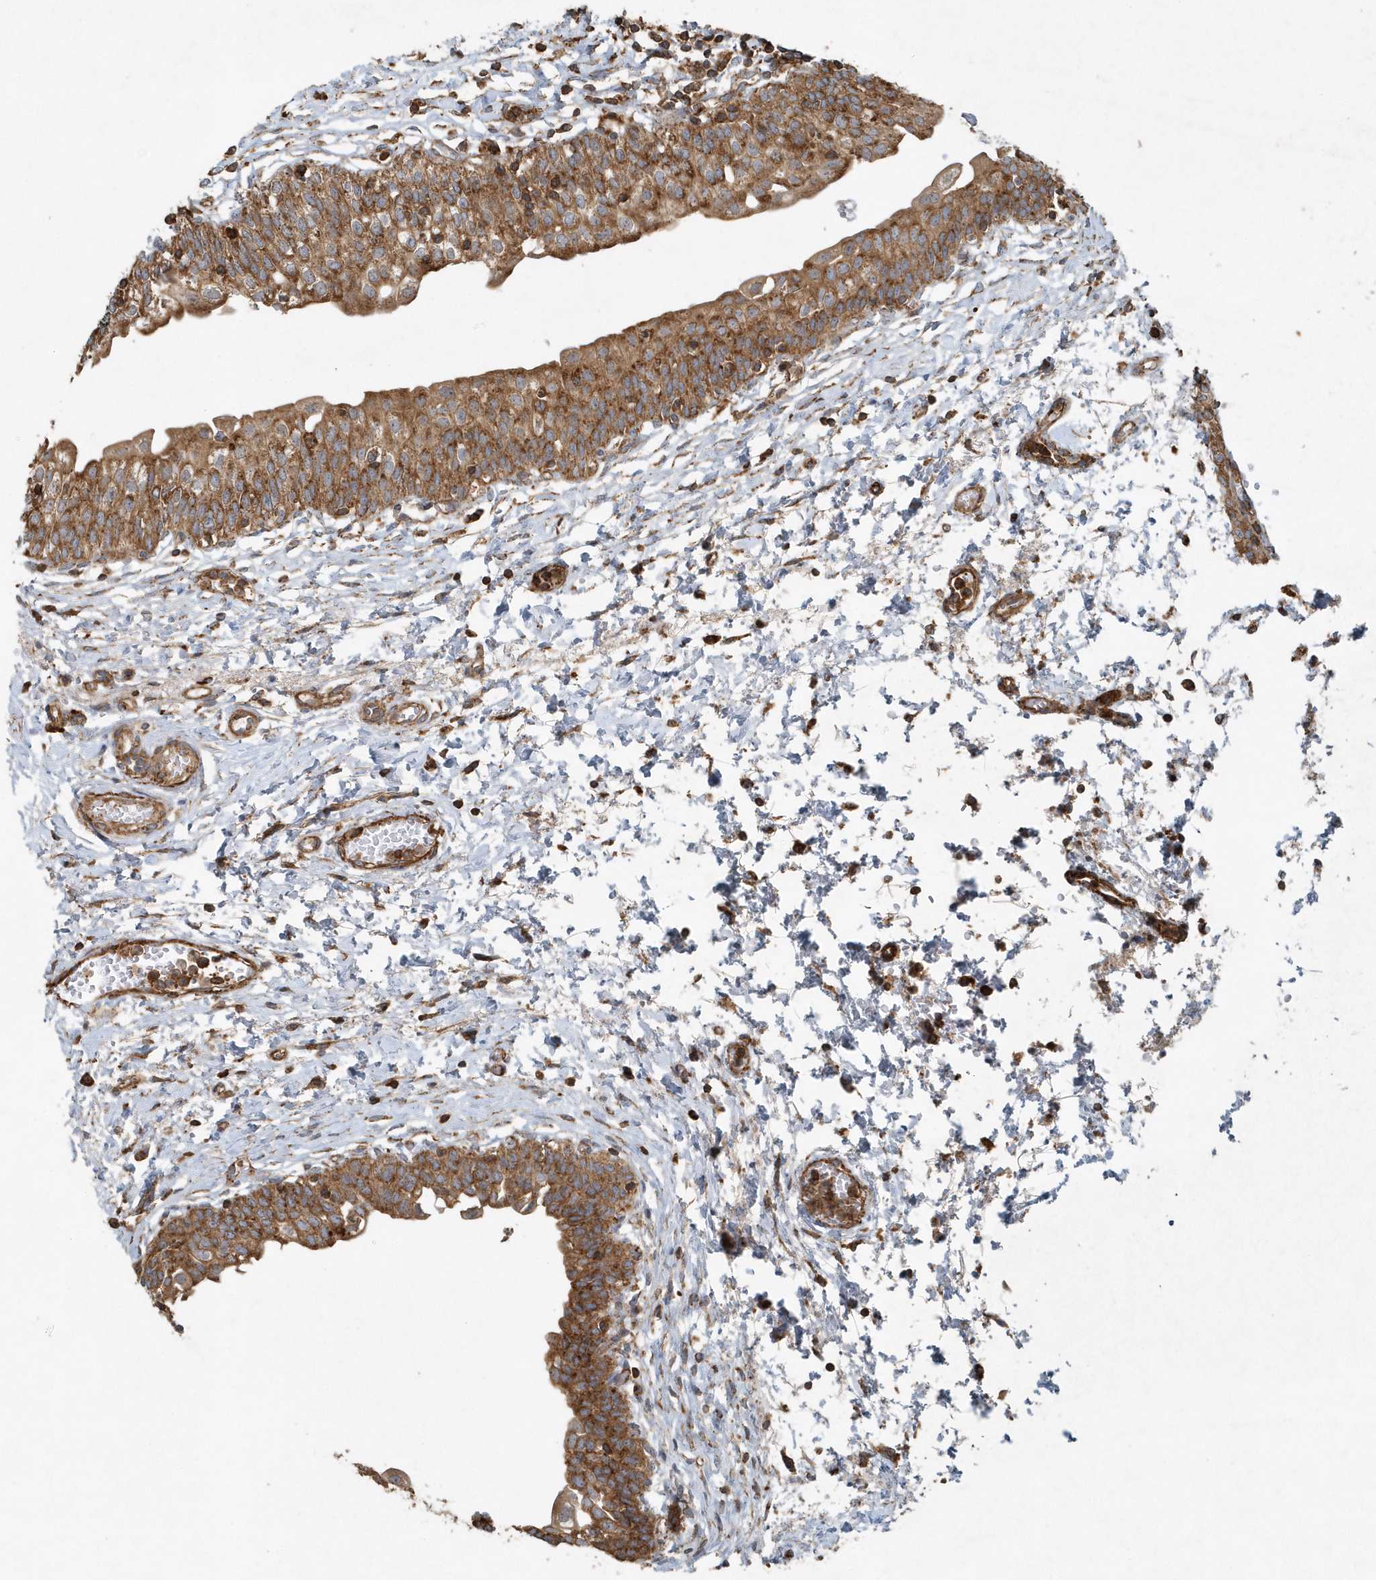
{"staining": {"intensity": "moderate", "quantity": ">75%", "location": "cytoplasmic/membranous"}, "tissue": "urinary bladder", "cell_type": "Urothelial cells", "image_type": "normal", "snomed": [{"axis": "morphology", "description": "Normal tissue, NOS"}, {"axis": "topography", "description": "Urinary bladder"}], "caption": "The micrograph shows immunohistochemical staining of unremarkable urinary bladder. There is moderate cytoplasmic/membranous staining is appreciated in approximately >75% of urothelial cells. Using DAB (brown) and hematoxylin (blue) stains, captured at high magnification using brightfield microscopy.", "gene": "MMUT", "patient": {"sex": "male", "age": 55}}